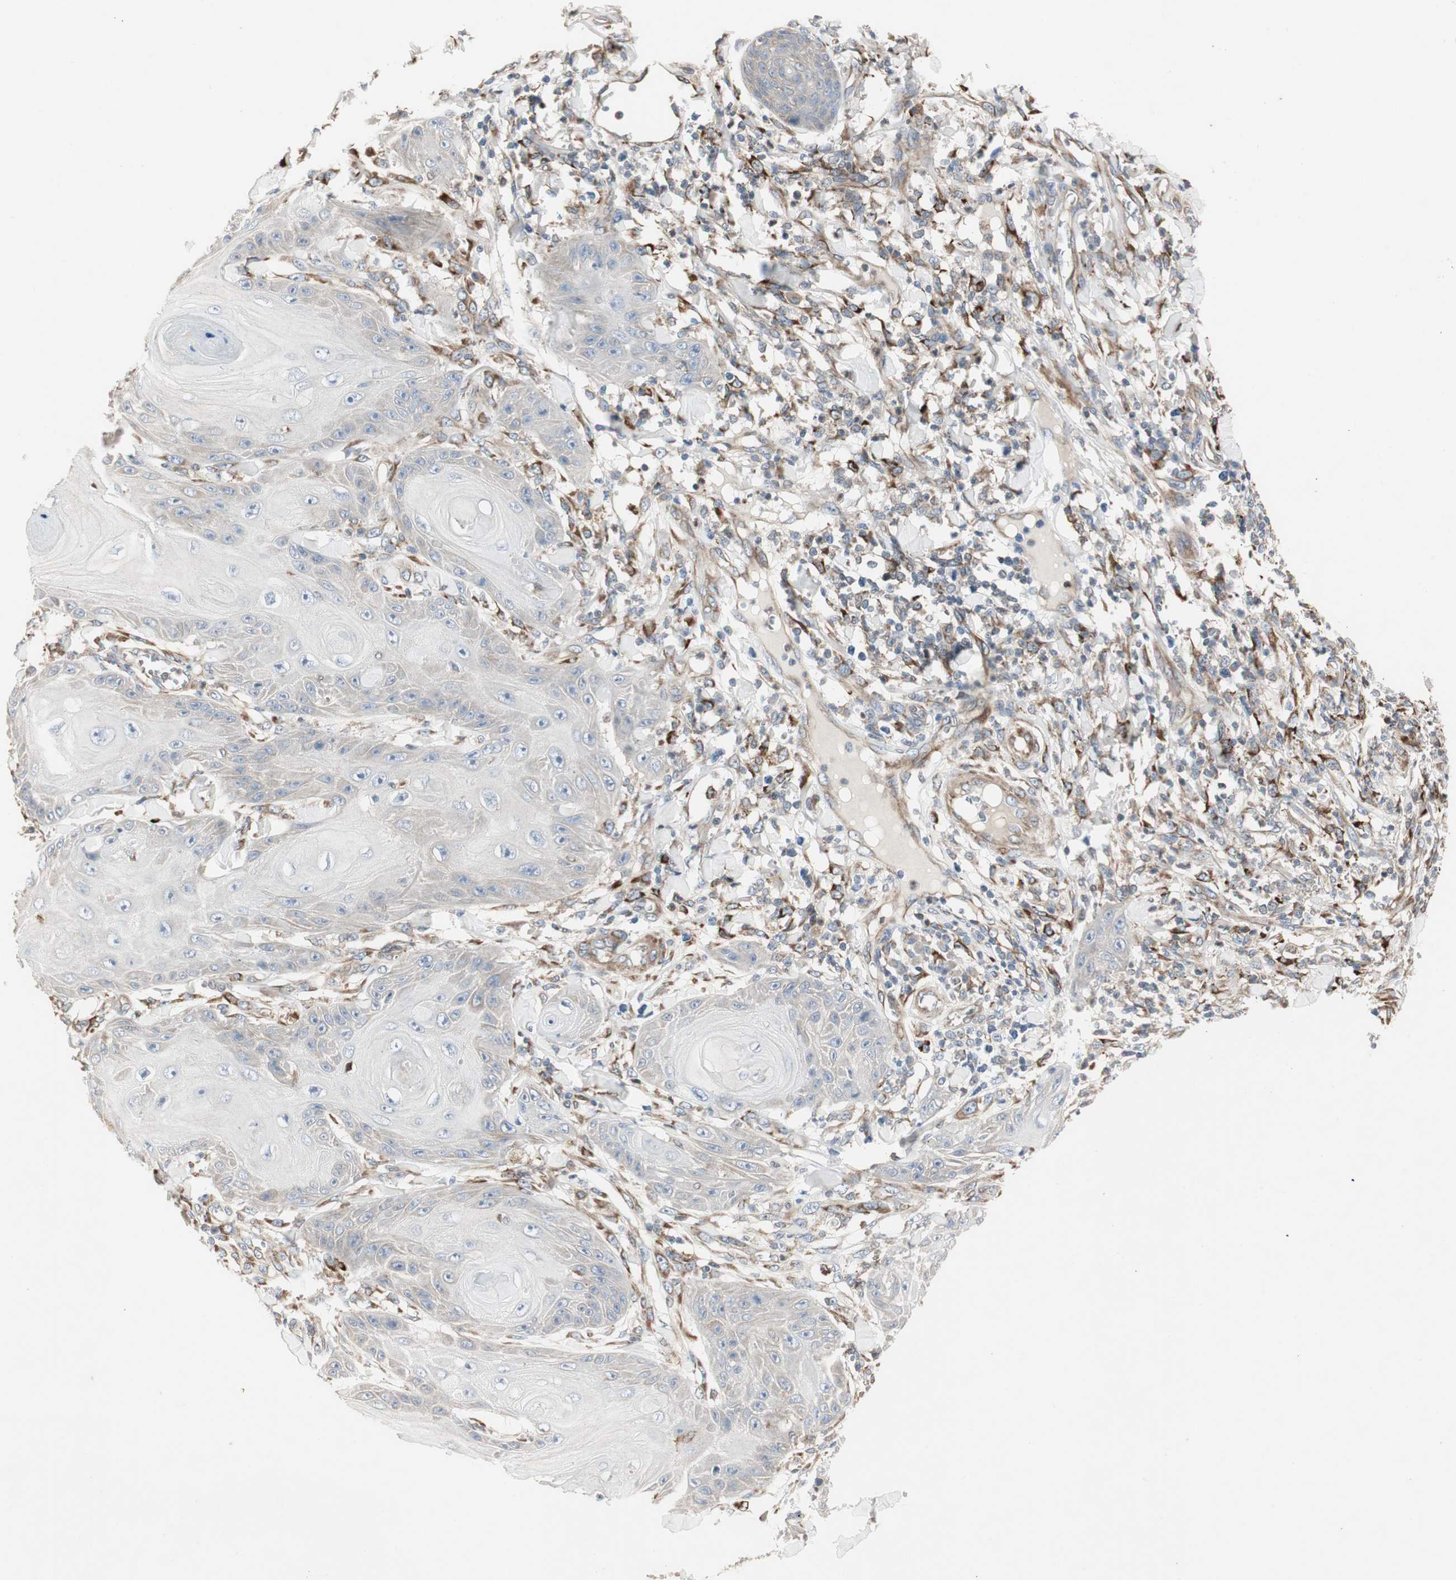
{"staining": {"intensity": "weak", "quantity": "<25%", "location": "cytoplasmic/membranous"}, "tissue": "skin cancer", "cell_type": "Tumor cells", "image_type": "cancer", "snomed": [{"axis": "morphology", "description": "Squamous cell carcinoma, NOS"}, {"axis": "topography", "description": "Skin"}], "caption": "Immunohistochemical staining of skin cancer (squamous cell carcinoma) reveals no significant positivity in tumor cells.", "gene": "H6PD", "patient": {"sex": "female", "age": 78}}